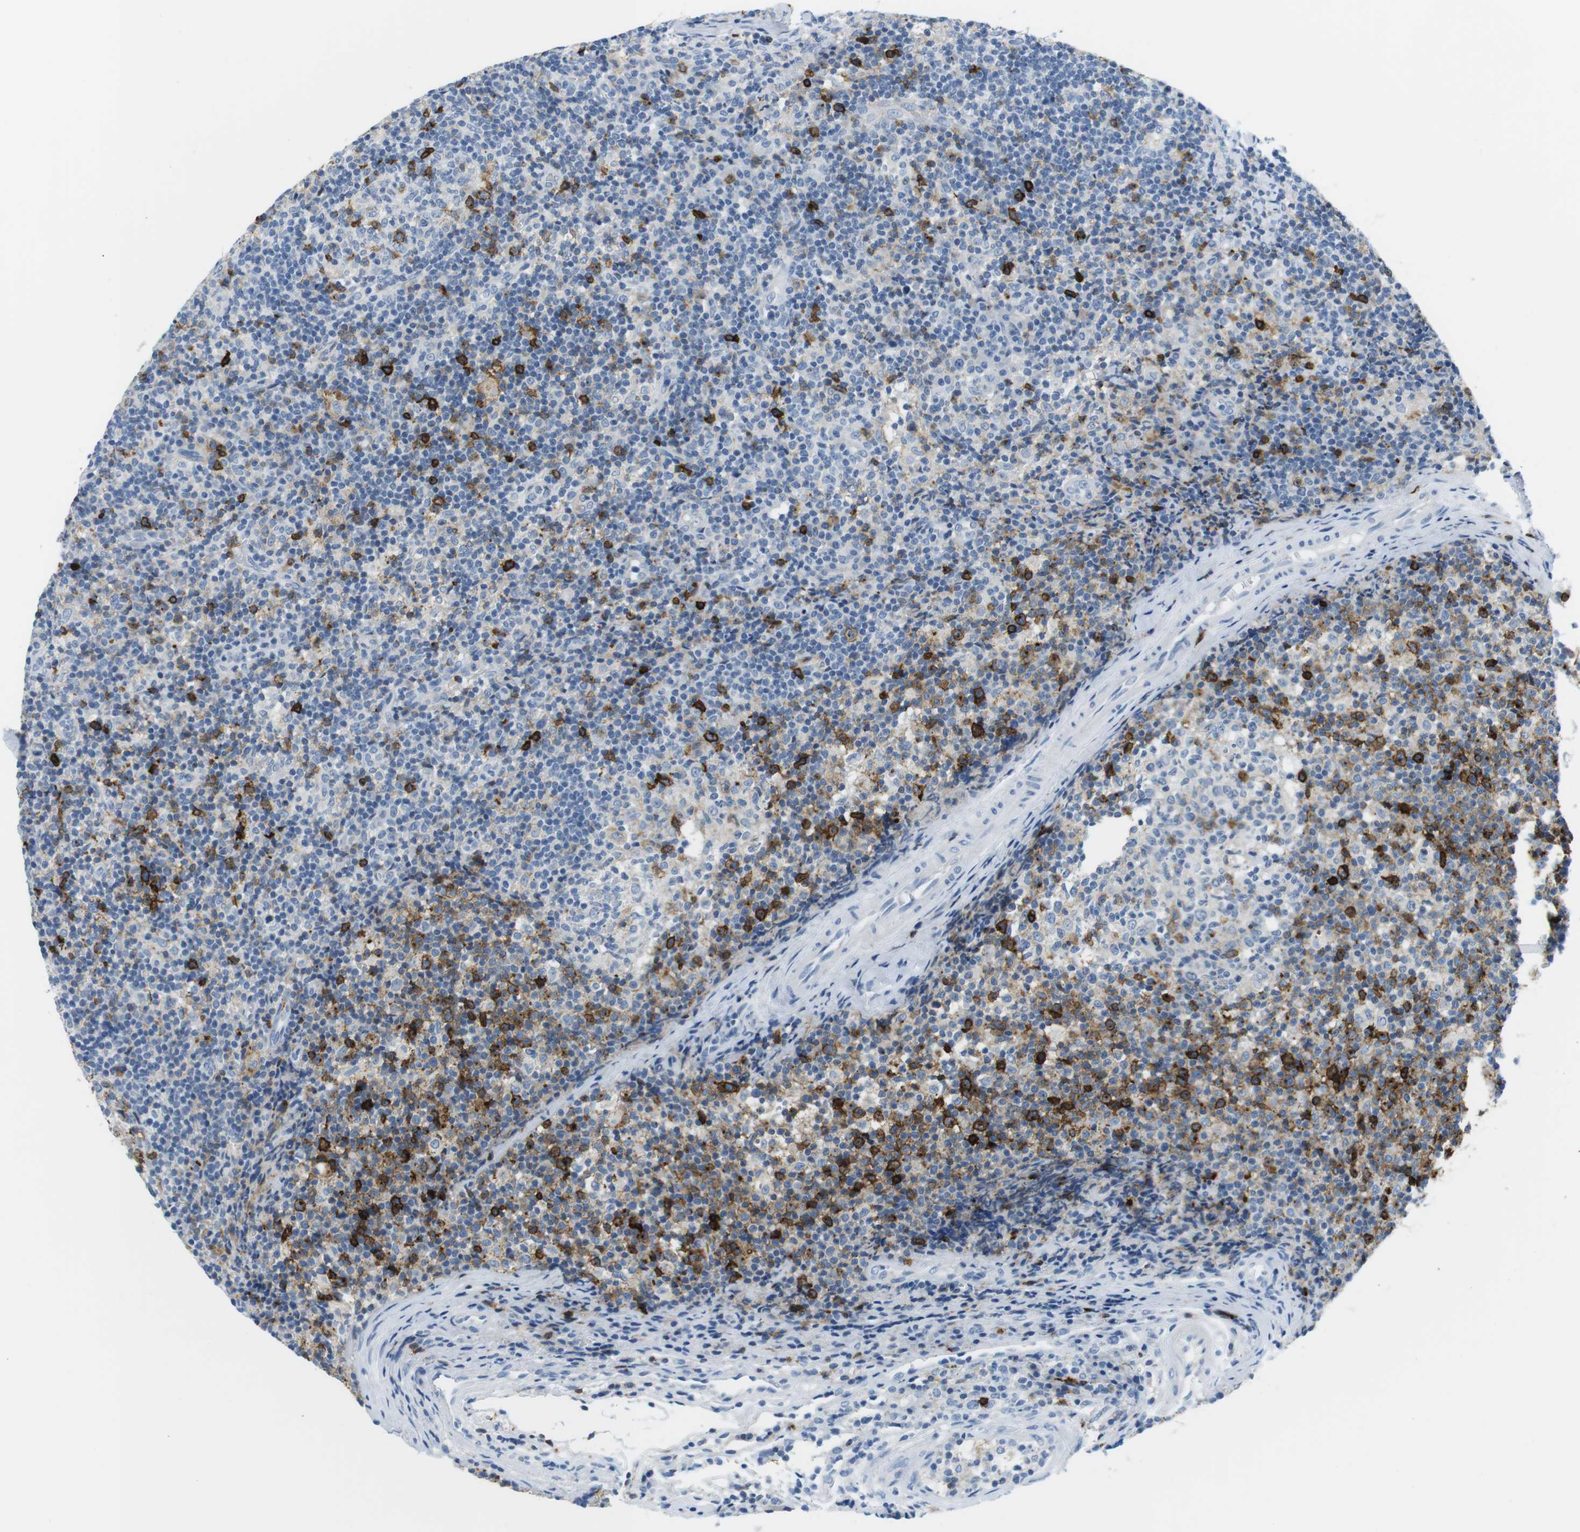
{"staining": {"intensity": "negative", "quantity": "none", "location": "none"}, "tissue": "lymph node", "cell_type": "Germinal center cells", "image_type": "normal", "snomed": [{"axis": "morphology", "description": "Normal tissue, NOS"}, {"axis": "morphology", "description": "Inflammation, NOS"}, {"axis": "topography", "description": "Lymph node"}], "caption": "Protein analysis of benign lymph node reveals no significant expression in germinal center cells.", "gene": "TNFRSF4", "patient": {"sex": "male", "age": 55}}